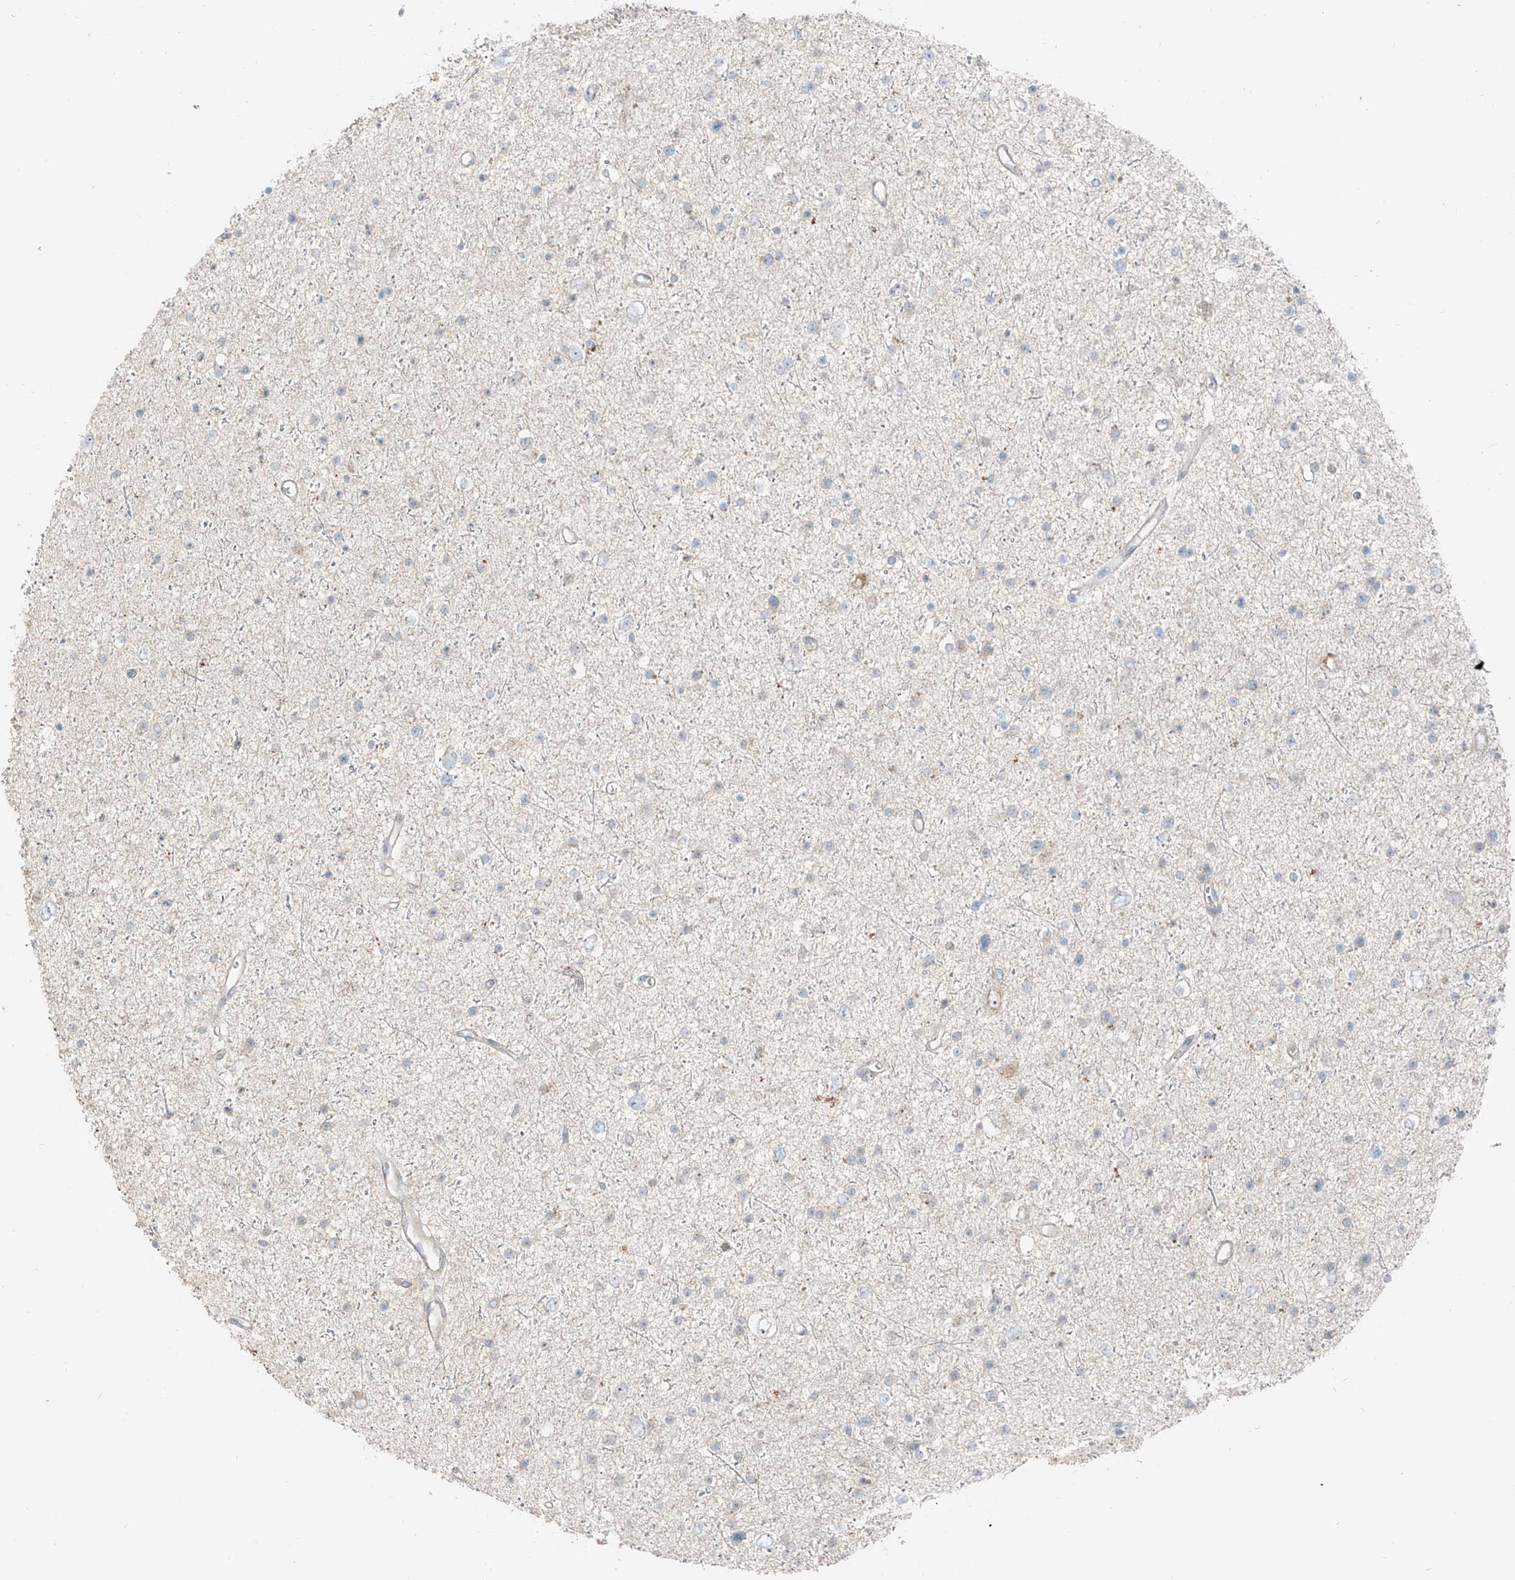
{"staining": {"intensity": "negative", "quantity": "none", "location": "none"}, "tissue": "glioma", "cell_type": "Tumor cells", "image_type": "cancer", "snomed": [{"axis": "morphology", "description": "Glioma, malignant, Low grade"}, {"axis": "topography", "description": "Brain"}], "caption": "Immunohistochemical staining of human low-grade glioma (malignant) demonstrates no significant expression in tumor cells.", "gene": "FSTL1", "patient": {"sex": "female", "age": 37}}